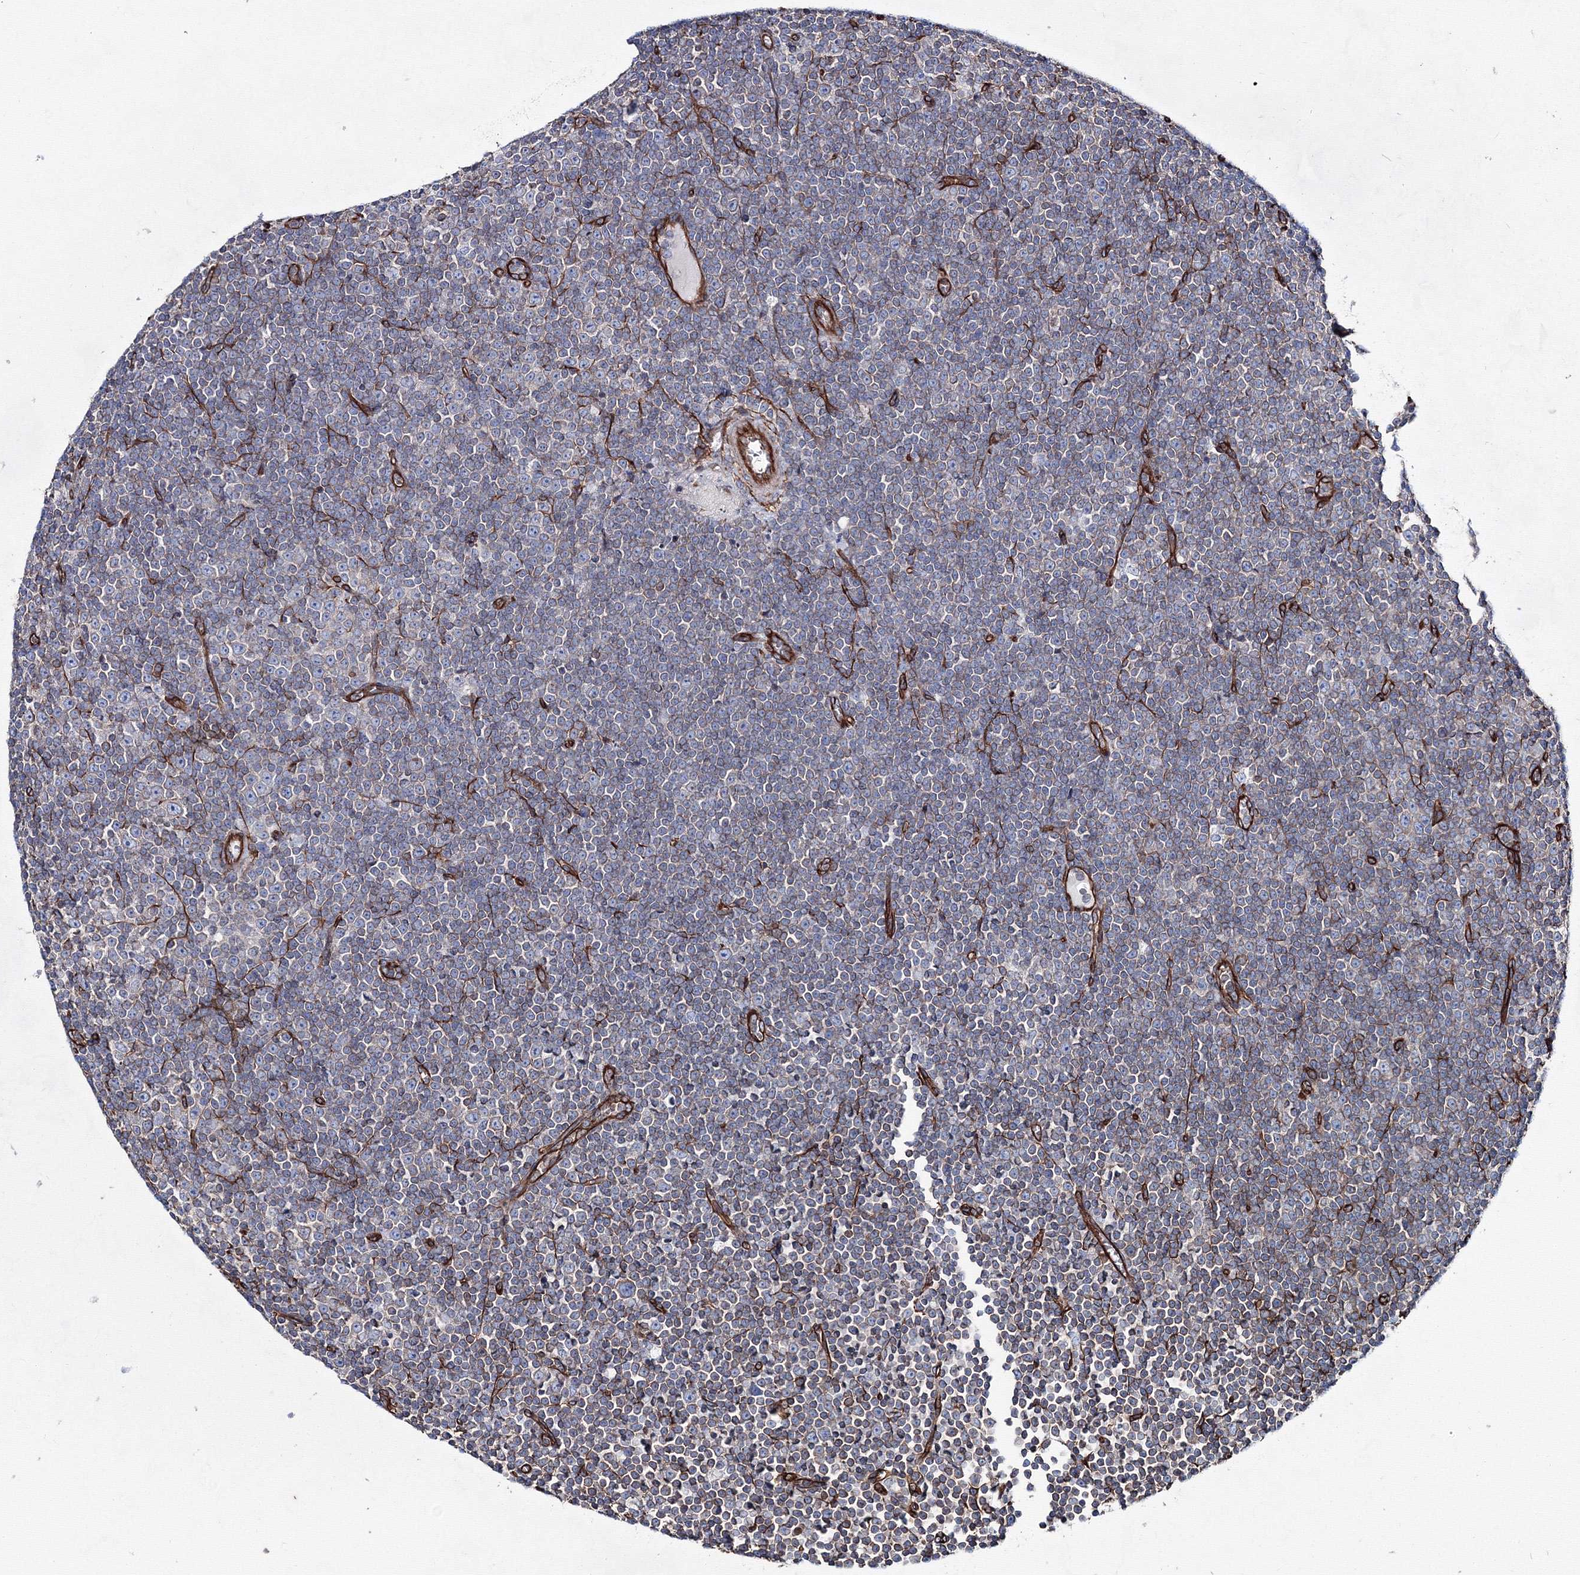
{"staining": {"intensity": "negative", "quantity": "none", "location": "none"}, "tissue": "lymphoma", "cell_type": "Tumor cells", "image_type": "cancer", "snomed": [{"axis": "morphology", "description": "Malignant lymphoma, non-Hodgkin's type, Low grade"}, {"axis": "topography", "description": "Lymph node"}], "caption": "DAB (3,3'-diaminobenzidine) immunohistochemical staining of low-grade malignant lymphoma, non-Hodgkin's type exhibits no significant positivity in tumor cells.", "gene": "ANKRD37", "patient": {"sex": "female", "age": 67}}